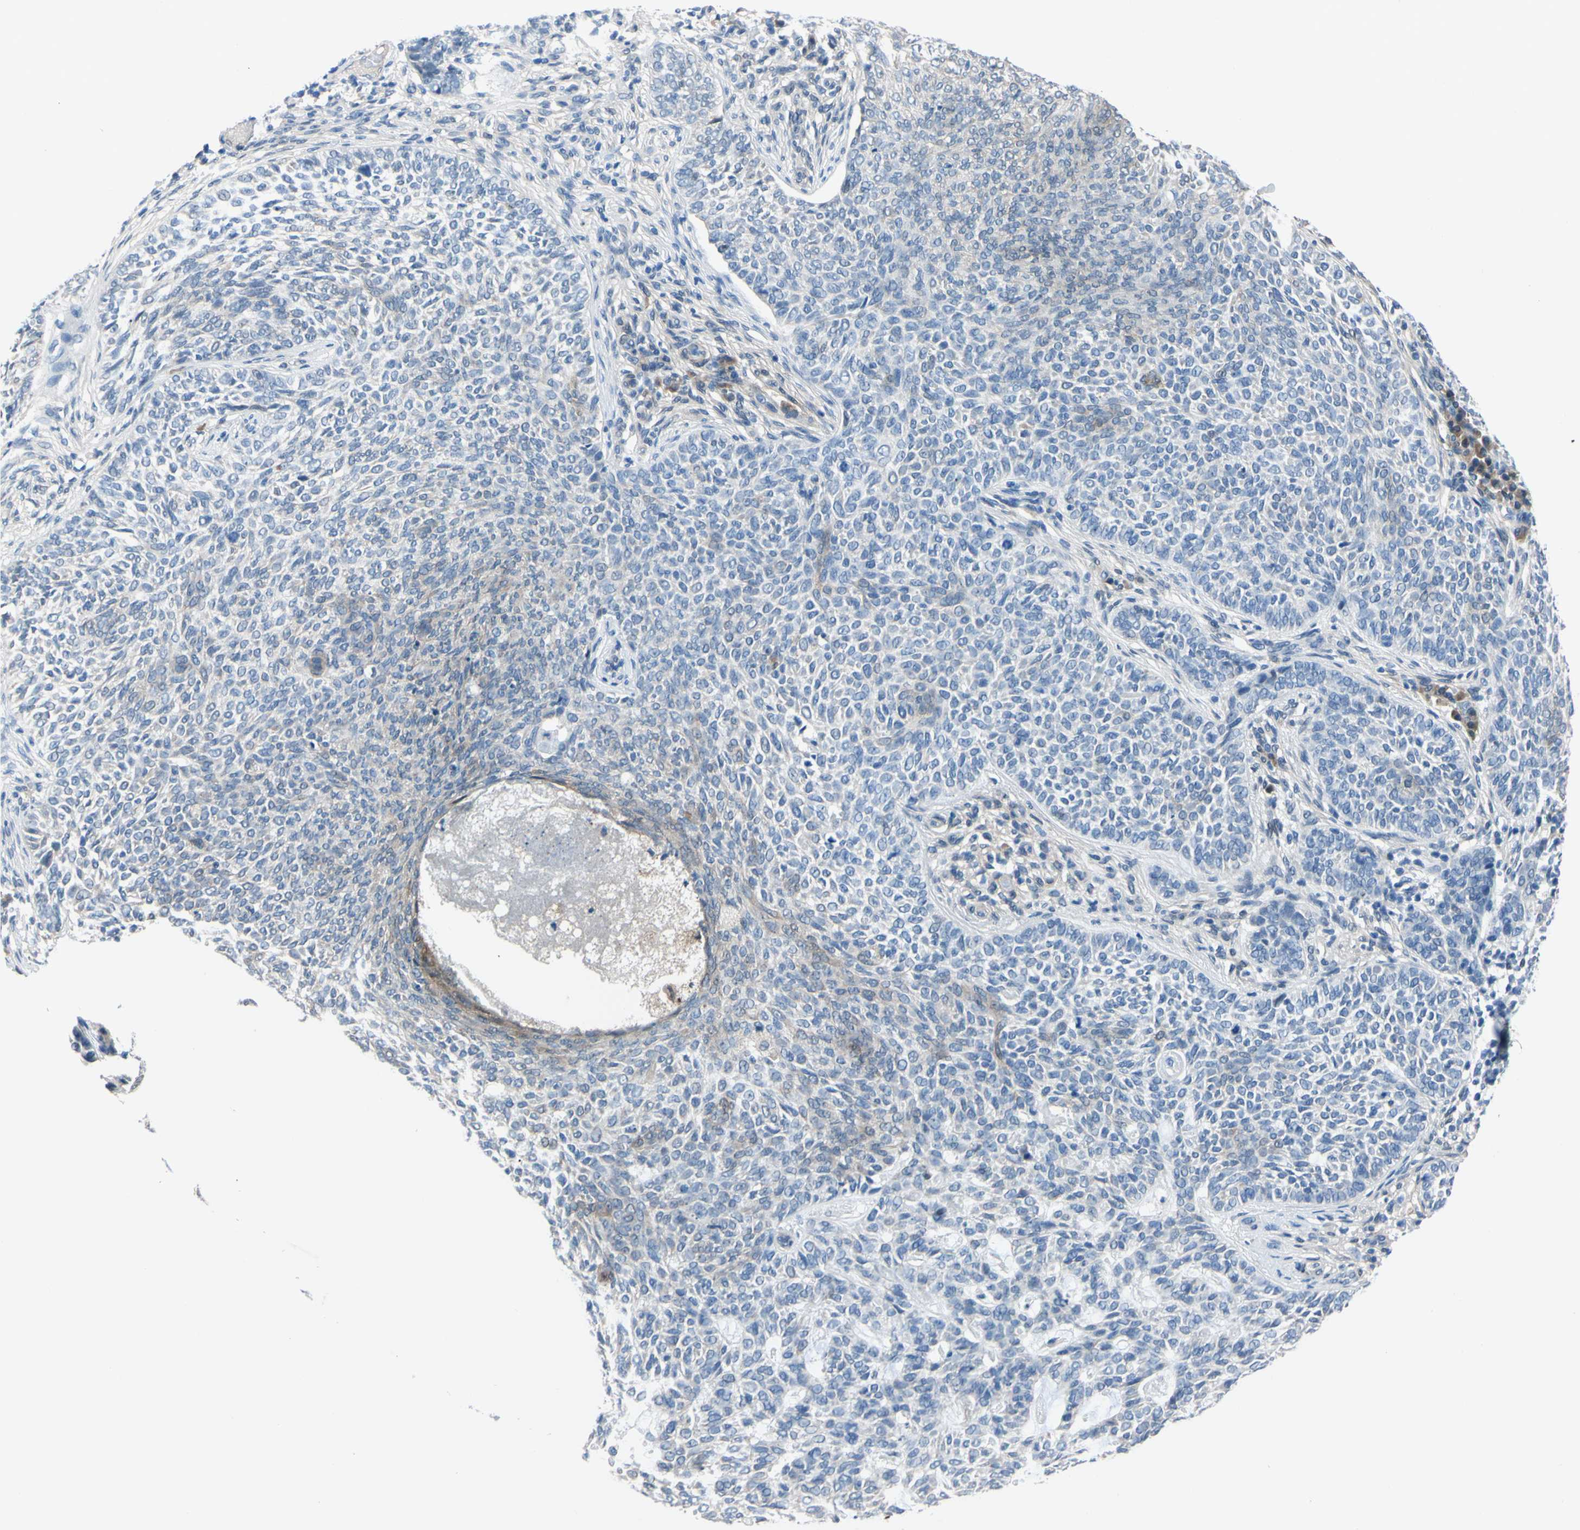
{"staining": {"intensity": "weak", "quantity": "<25%", "location": "cytoplasmic/membranous"}, "tissue": "skin cancer", "cell_type": "Tumor cells", "image_type": "cancer", "snomed": [{"axis": "morphology", "description": "Basal cell carcinoma"}, {"axis": "topography", "description": "Skin"}], "caption": "A high-resolution photomicrograph shows immunohistochemistry (IHC) staining of skin cancer, which demonstrates no significant expression in tumor cells.", "gene": "NOL3", "patient": {"sex": "male", "age": 87}}